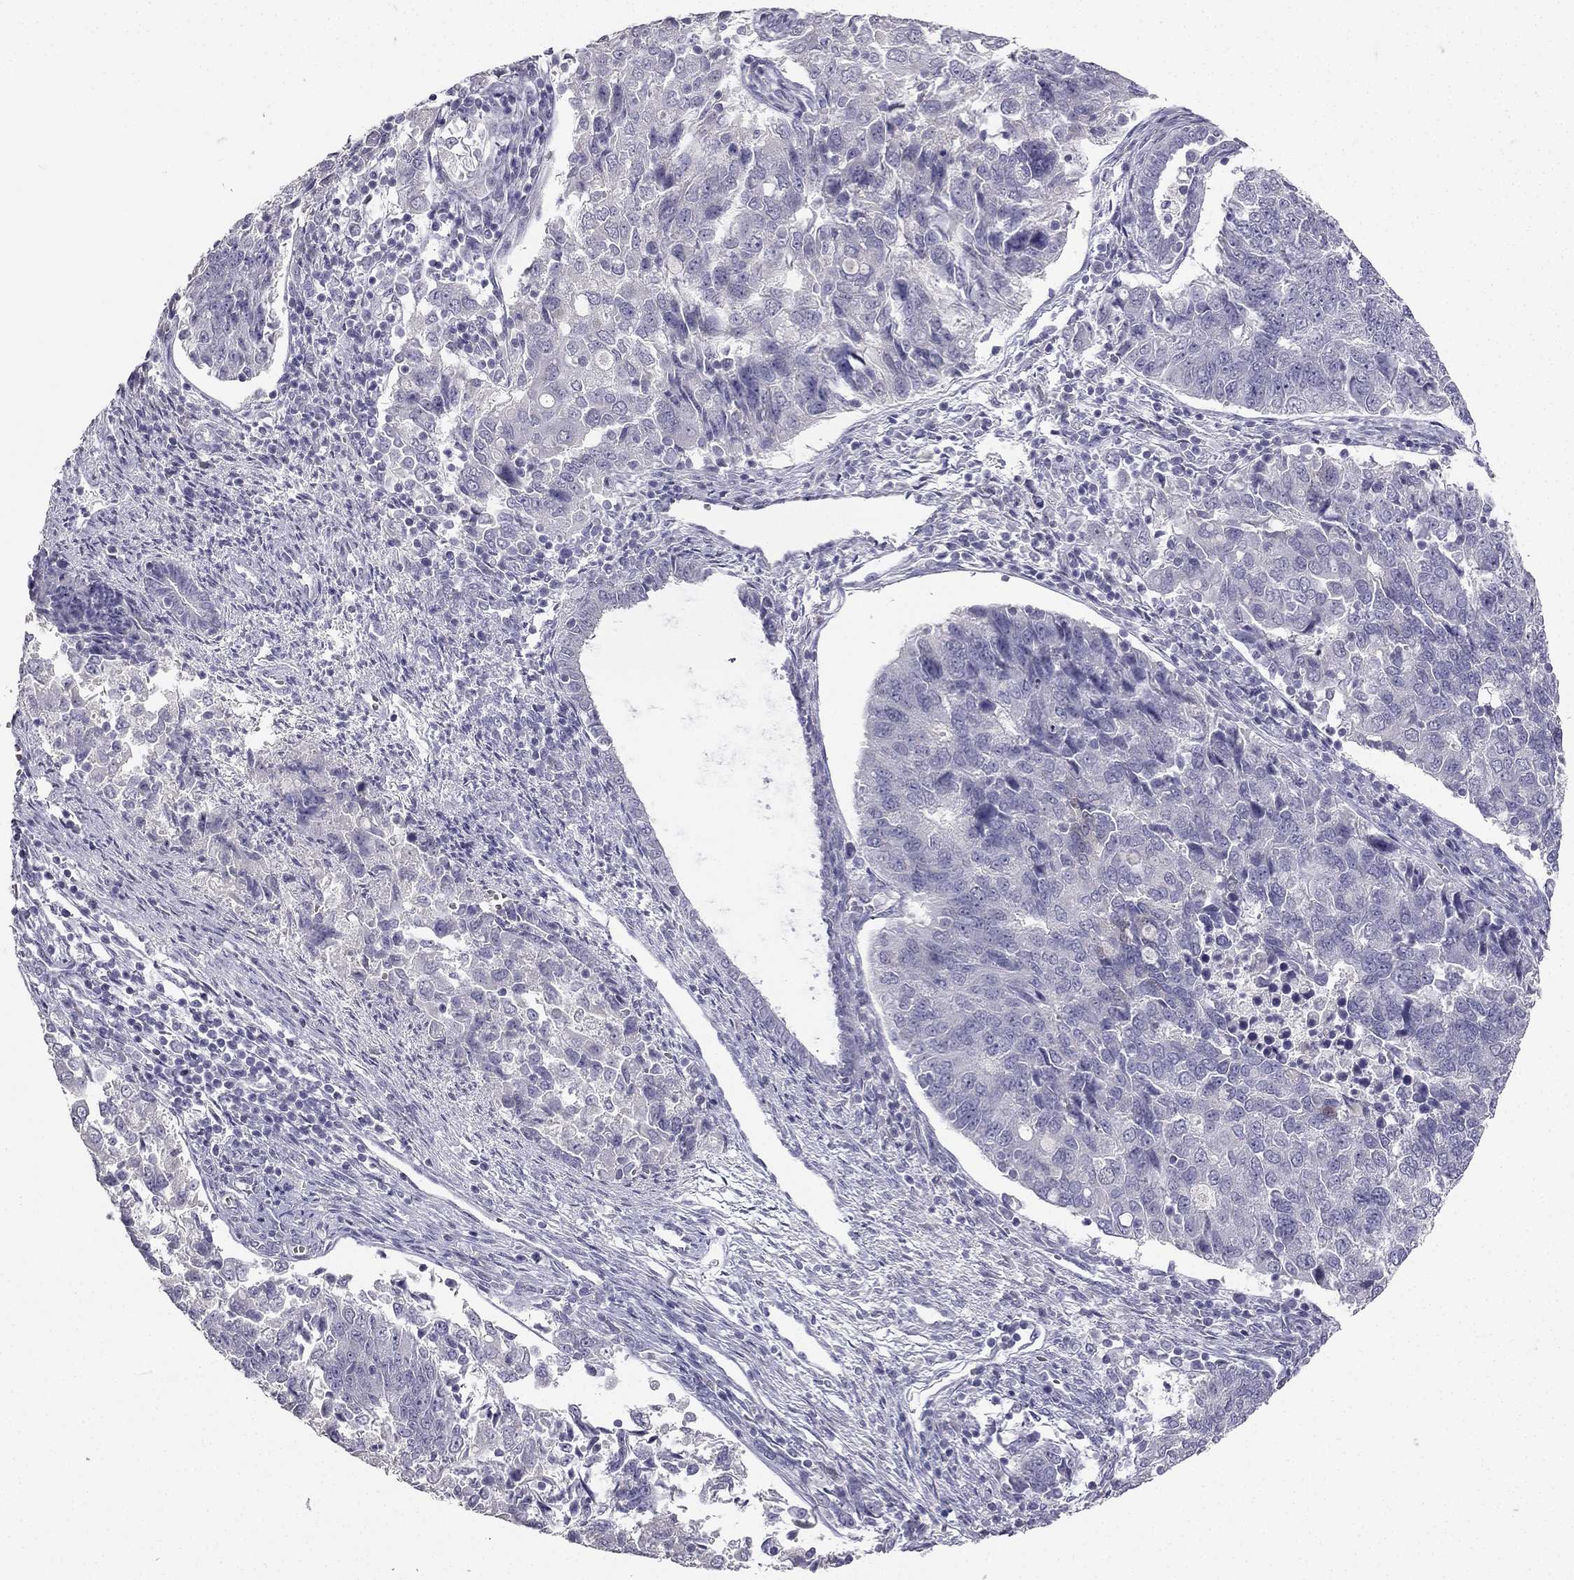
{"staining": {"intensity": "negative", "quantity": "none", "location": "none"}, "tissue": "endometrial cancer", "cell_type": "Tumor cells", "image_type": "cancer", "snomed": [{"axis": "morphology", "description": "Adenocarcinoma, NOS"}, {"axis": "topography", "description": "Endometrium"}], "caption": "The IHC micrograph has no significant positivity in tumor cells of endometrial adenocarcinoma tissue.", "gene": "CALB2", "patient": {"sex": "female", "age": 43}}